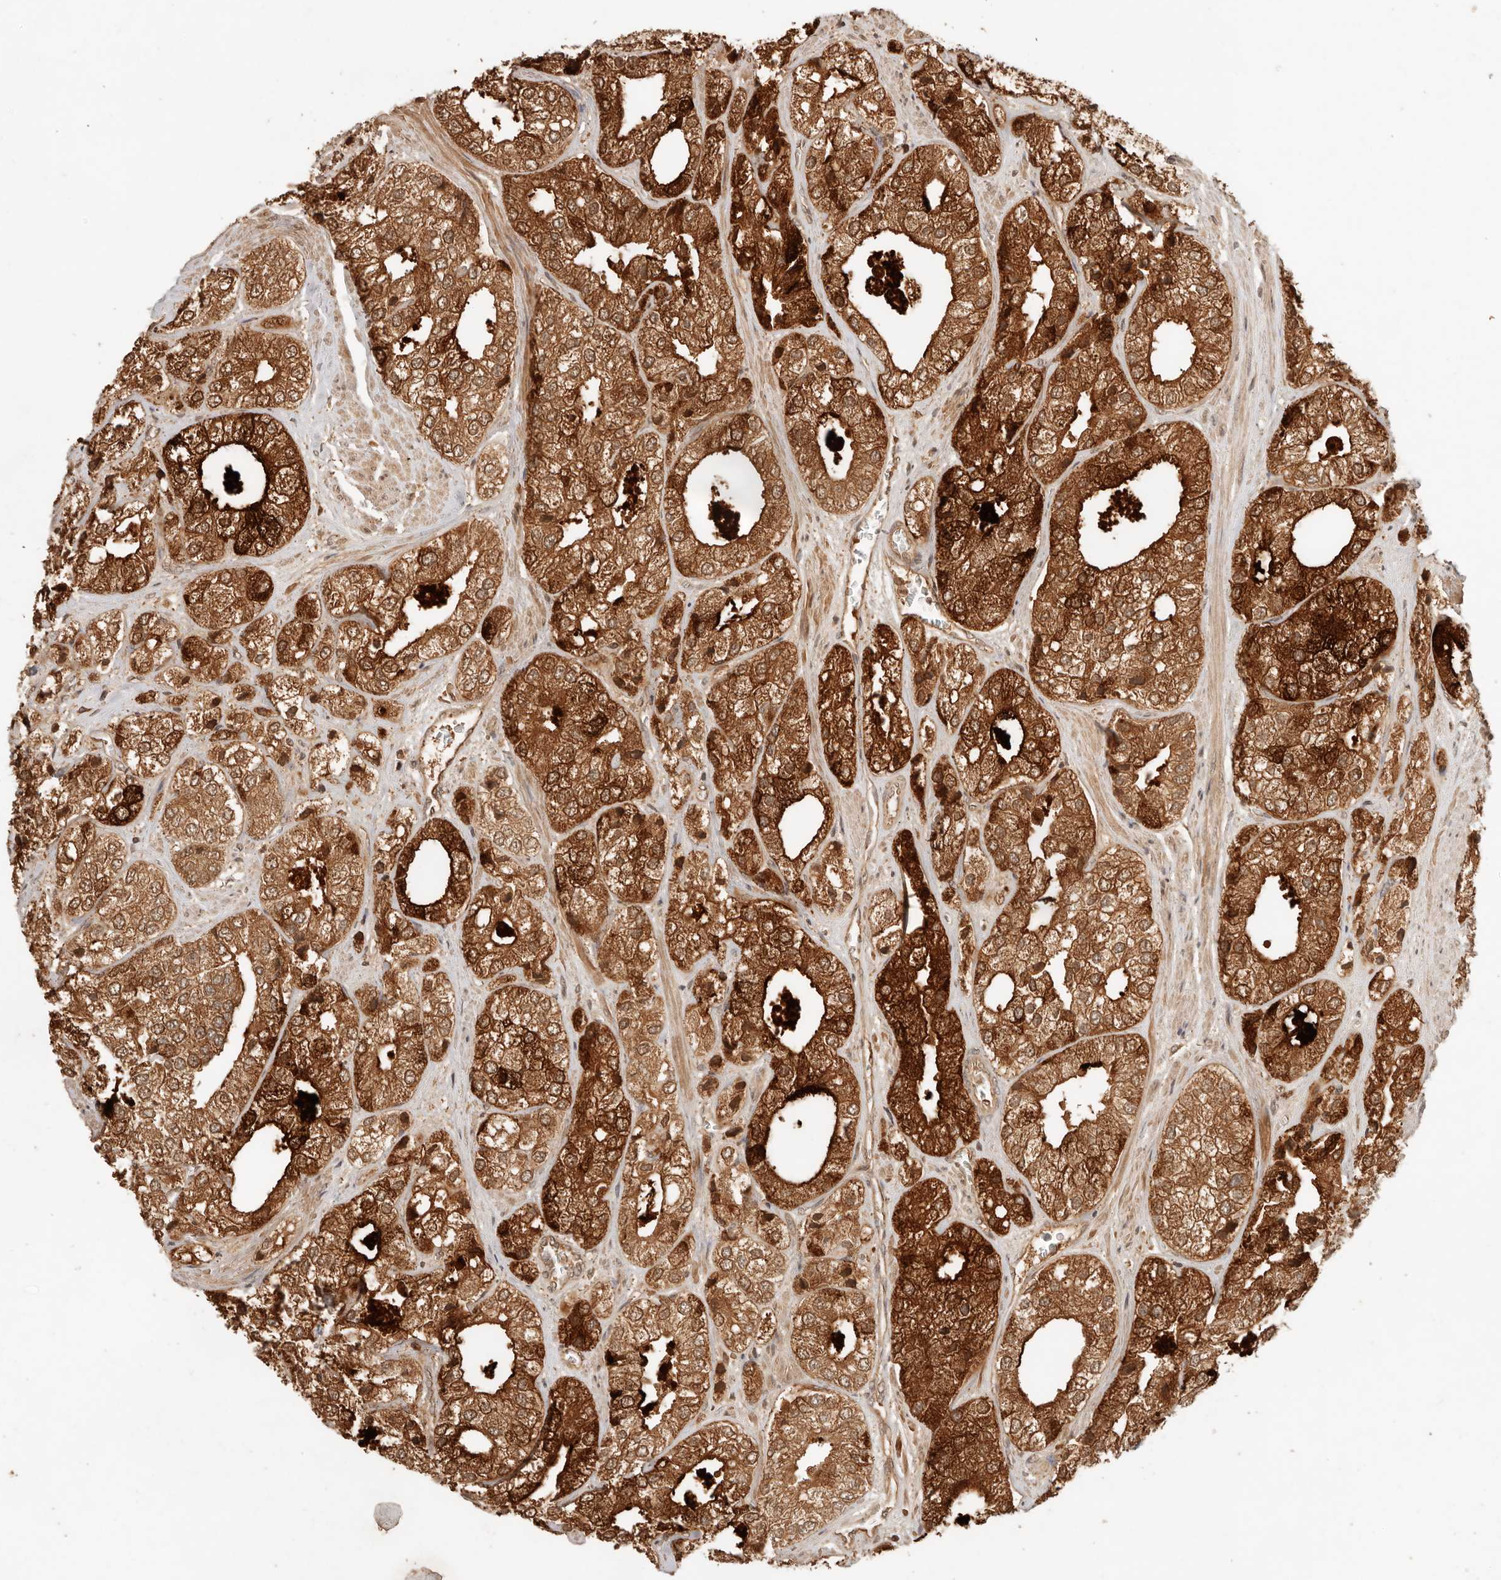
{"staining": {"intensity": "strong", "quantity": ">75%", "location": "cytoplasmic/membranous"}, "tissue": "prostate cancer", "cell_type": "Tumor cells", "image_type": "cancer", "snomed": [{"axis": "morphology", "description": "Adenocarcinoma, High grade"}, {"axis": "topography", "description": "Prostate"}], "caption": "The histopathology image exhibits a brown stain indicating the presence of a protein in the cytoplasmic/membranous of tumor cells in adenocarcinoma (high-grade) (prostate).", "gene": "LMO4", "patient": {"sex": "male", "age": 50}}